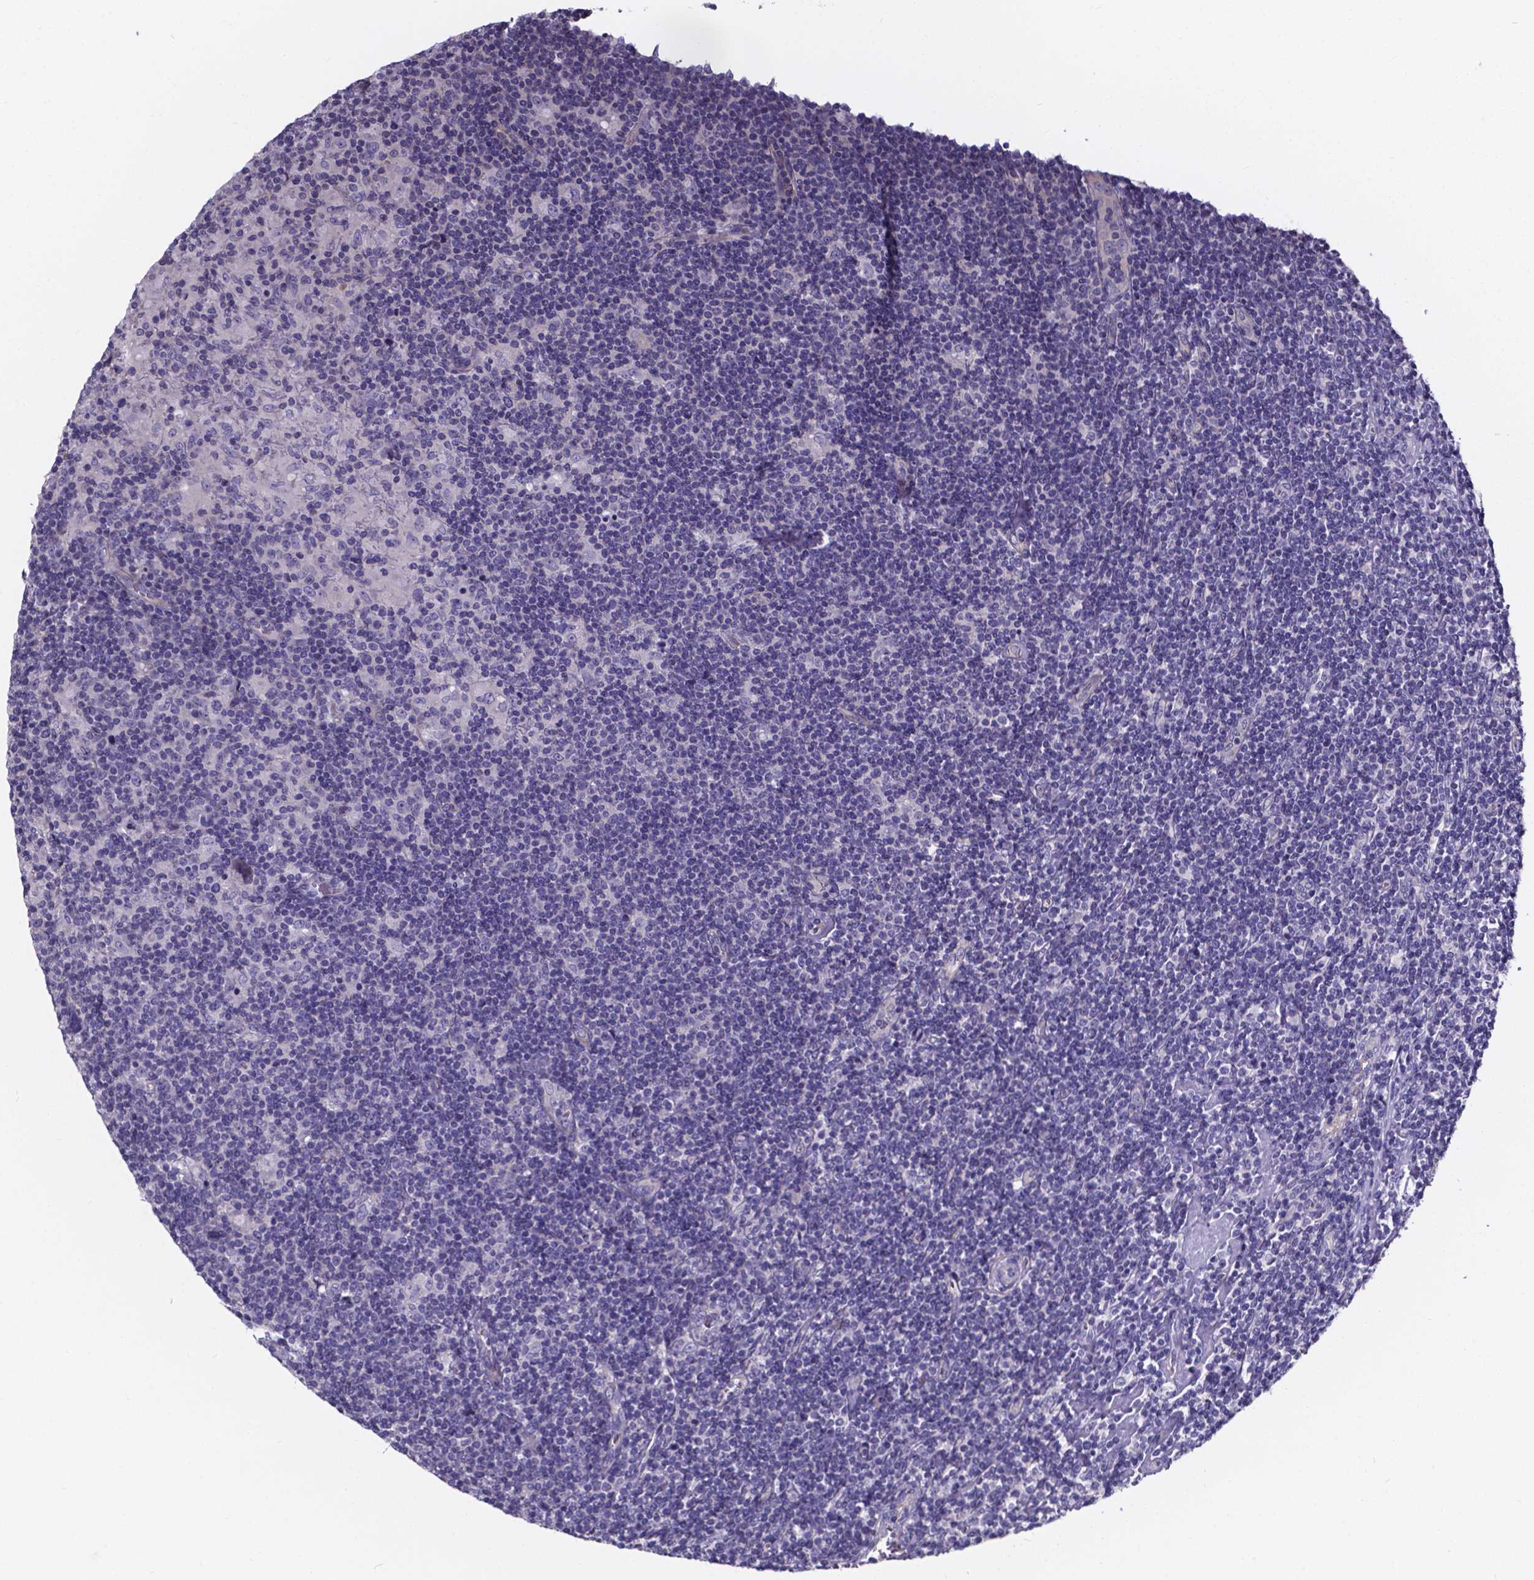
{"staining": {"intensity": "negative", "quantity": "none", "location": "none"}, "tissue": "lymphoma", "cell_type": "Tumor cells", "image_type": "cancer", "snomed": [{"axis": "morphology", "description": "Hodgkin's disease, NOS"}, {"axis": "topography", "description": "Lymph node"}], "caption": "Immunohistochemistry histopathology image of neoplastic tissue: lymphoma stained with DAB (3,3'-diaminobenzidine) demonstrates no significant protein expression in tumor cells.", "gene": "CACNG8", "patient": {"sex": "male", "age": 40}}